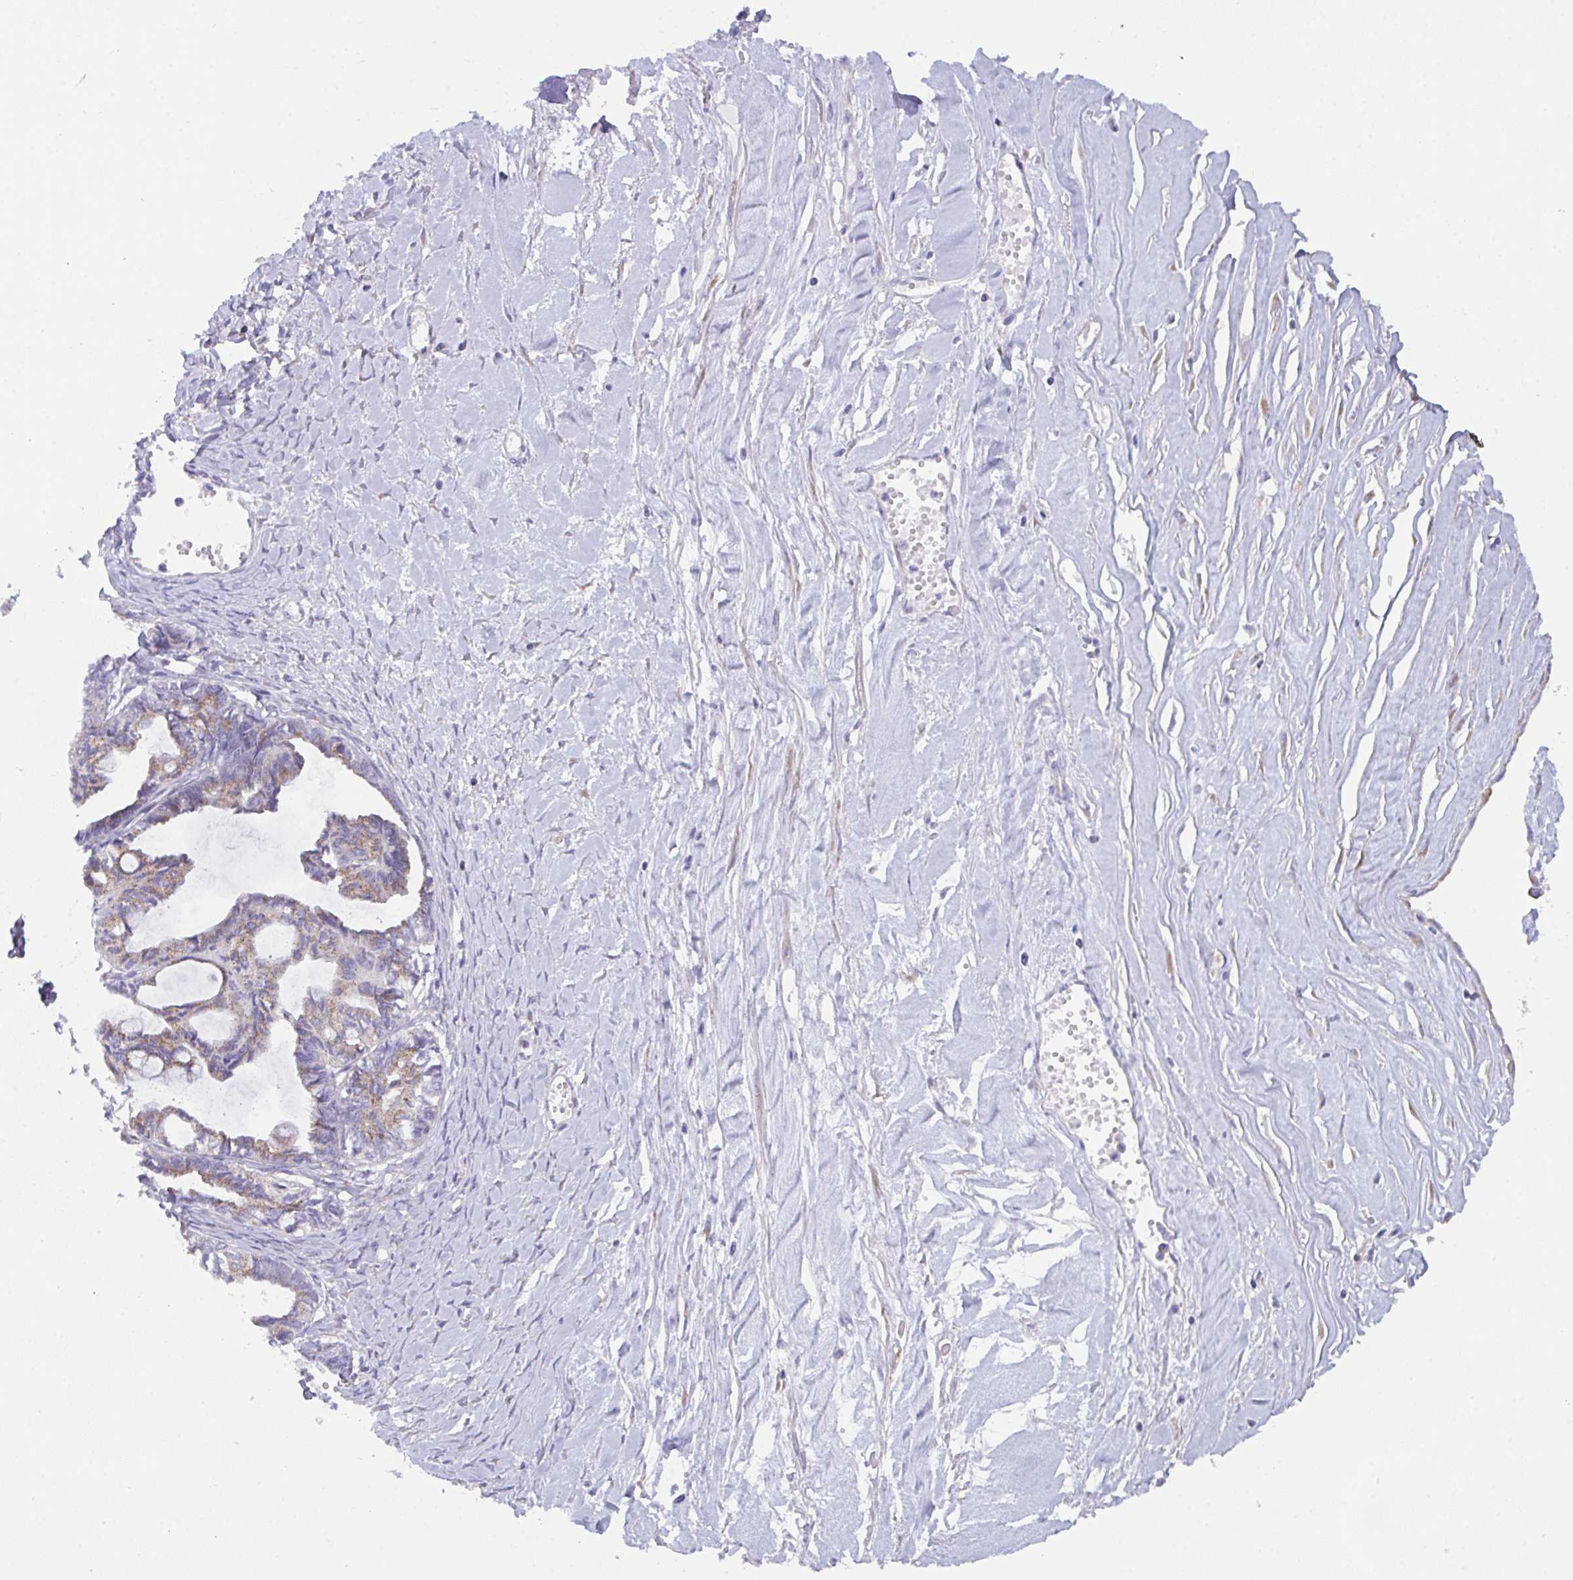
{"staining": {"intensity": "weak", "quantity": ">75%", "location": "cytoplasmic/membranous"}, "tissue": "ovarian cancer", "cell_type": "Tumor cells", "image_type": "cancer", "snomed": [{"axis": "morphology", "description": "Cystadenocarcinoma, mucinous, NOS"}, {"axis": "topography", "description": "Ovary"}], "caption": "Immunohistochemistry (DAB (3,3'-diaminobenzidine)) staining of ovarian cancer (mucinous cystadenocarcinoma) displays weak cytoplasmic/membranous protein expression in approximately >75% of tumor cells.", "gene": "MIA3", "patient": {"sex": "female", "age": 61}}